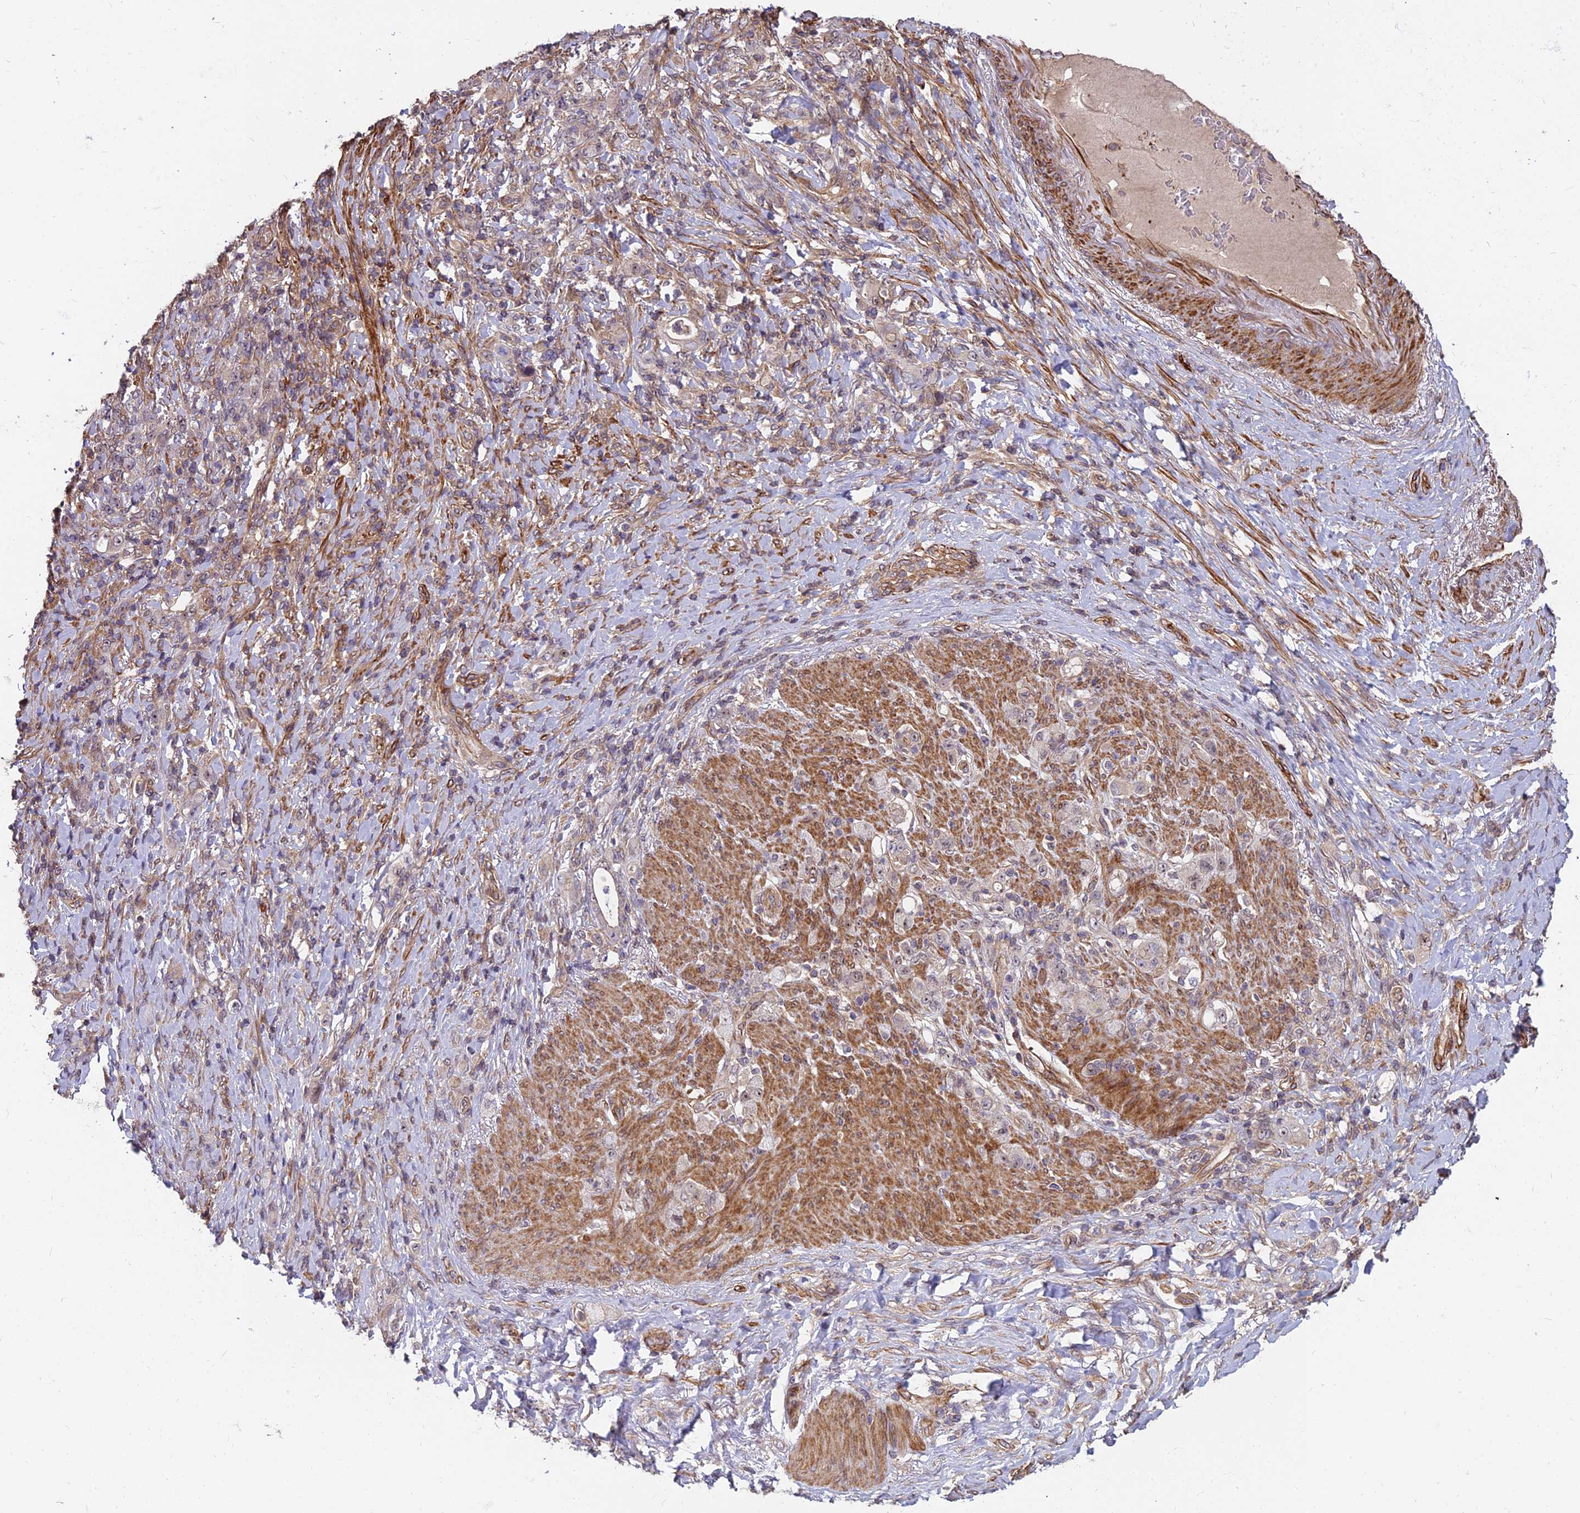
{"staining": {"intensity": "weak", "quantity": "<25%", "location": "cytoplasmic/membranous"}, "tissue": "stomach cancer", "cell_type": "Tumor cells", "image_type": "cancer", "snomed": [{"axis": "morphology", "description": "Normal tissue, NOS"}, {"axis": "morphology", "description": "Adenocarcinoma, NOS"}, {"axis": "topography", "description": "Stomach"}], "caption": "IHC photomicrograph of human stomach adenocarcinoma stained for a protein (brown), which shows no expression in tumor cells.", "gene": "TCEA3", "patient": {"sex": "female", "age": 79}}